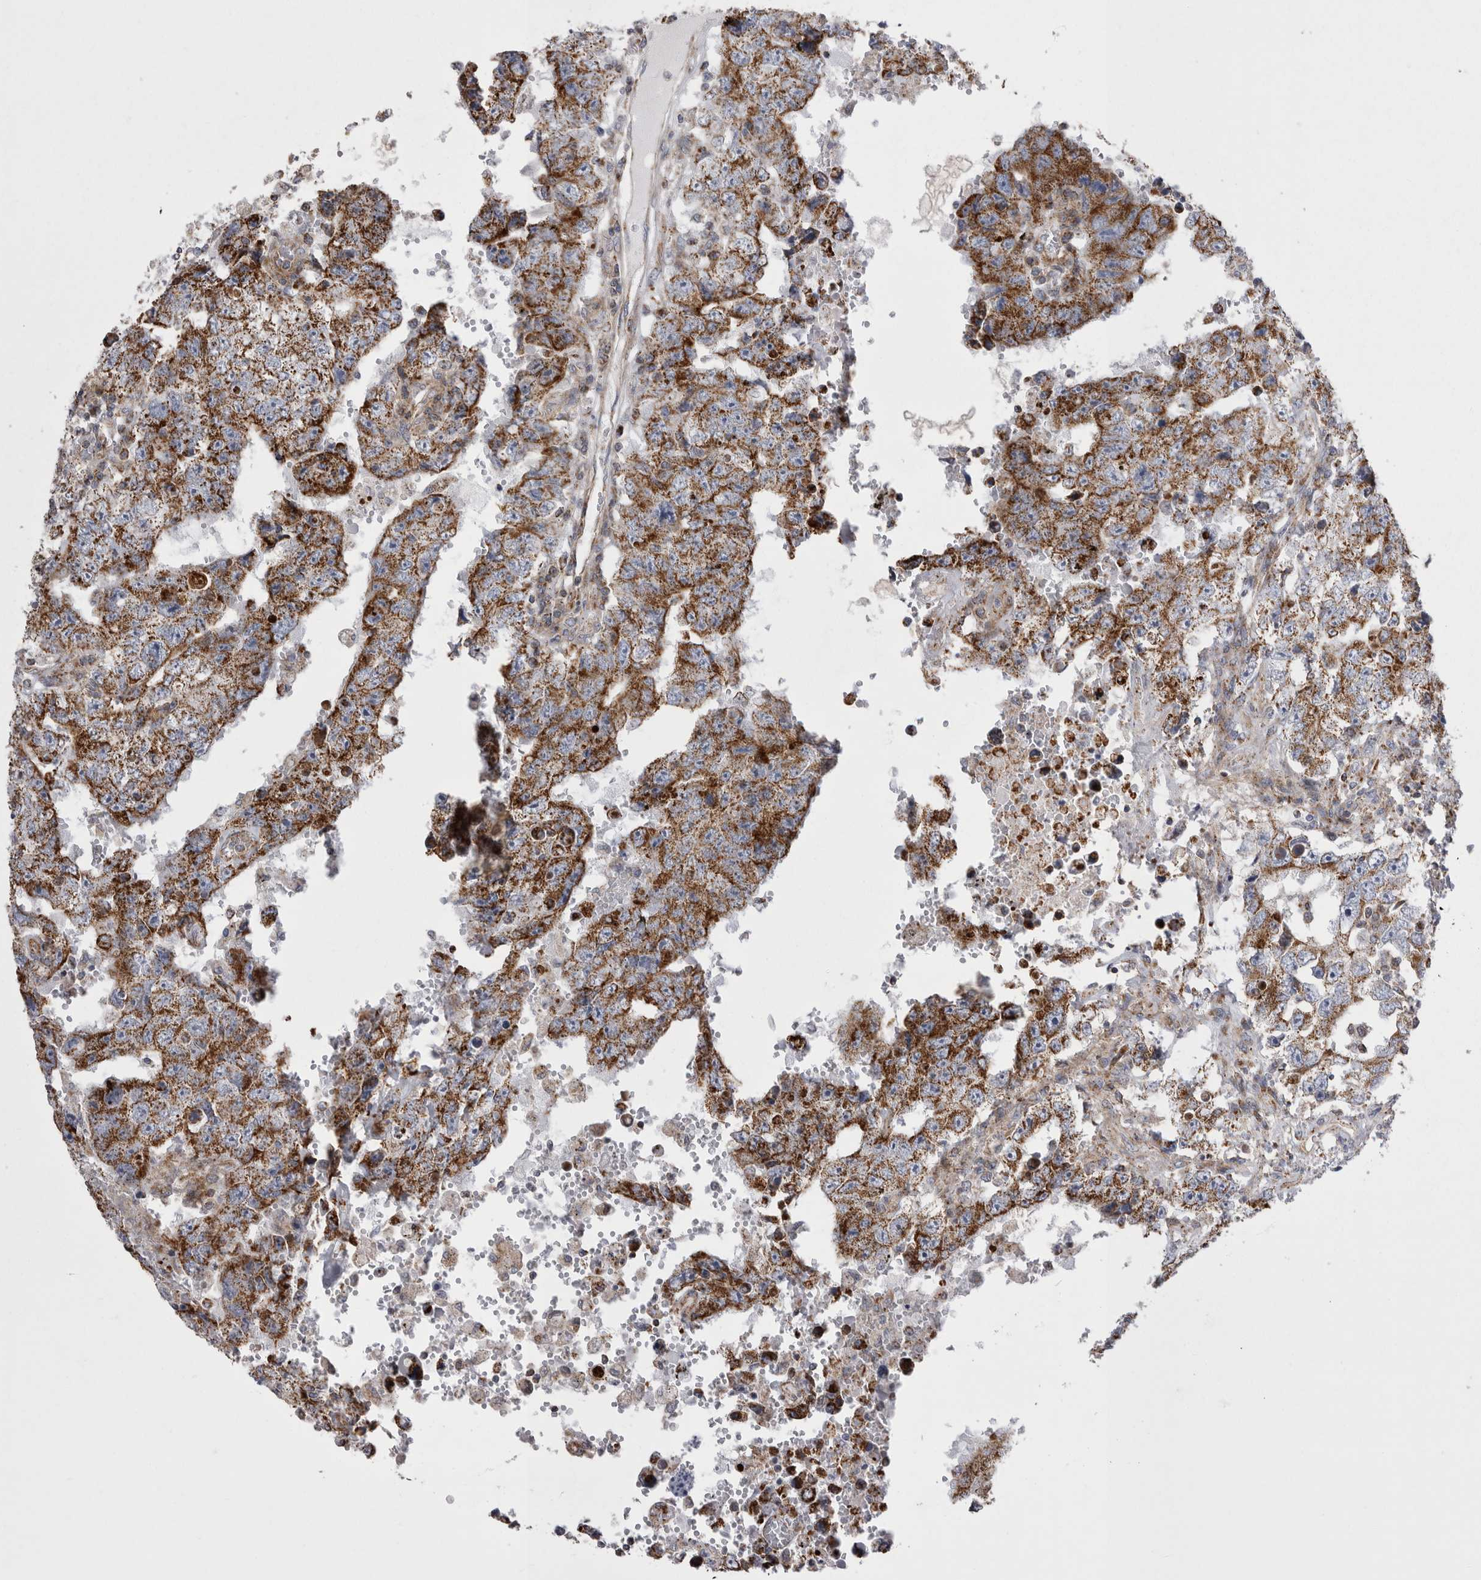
{"staining": {"intensity": "strong", "quantity": ">75%", "location": "cytoplasmic/membranous"}, "tissue": "testis cancer", "cell_type": "Tumor cells", "image_type": "cancer", "snomed": [{"axis": "morphology", "description": "Carcinoma, Embryonal, NOS"}, {"axis": "topography", "description": "Testis"}], "caption": "A high amount of strong cytoplasmic/membranous expression is present in approximately >75% of tumor cells in testis cancer tissue.", "gene": "TSPOAP1", "patient": {"sex": "male", "age": 26}}